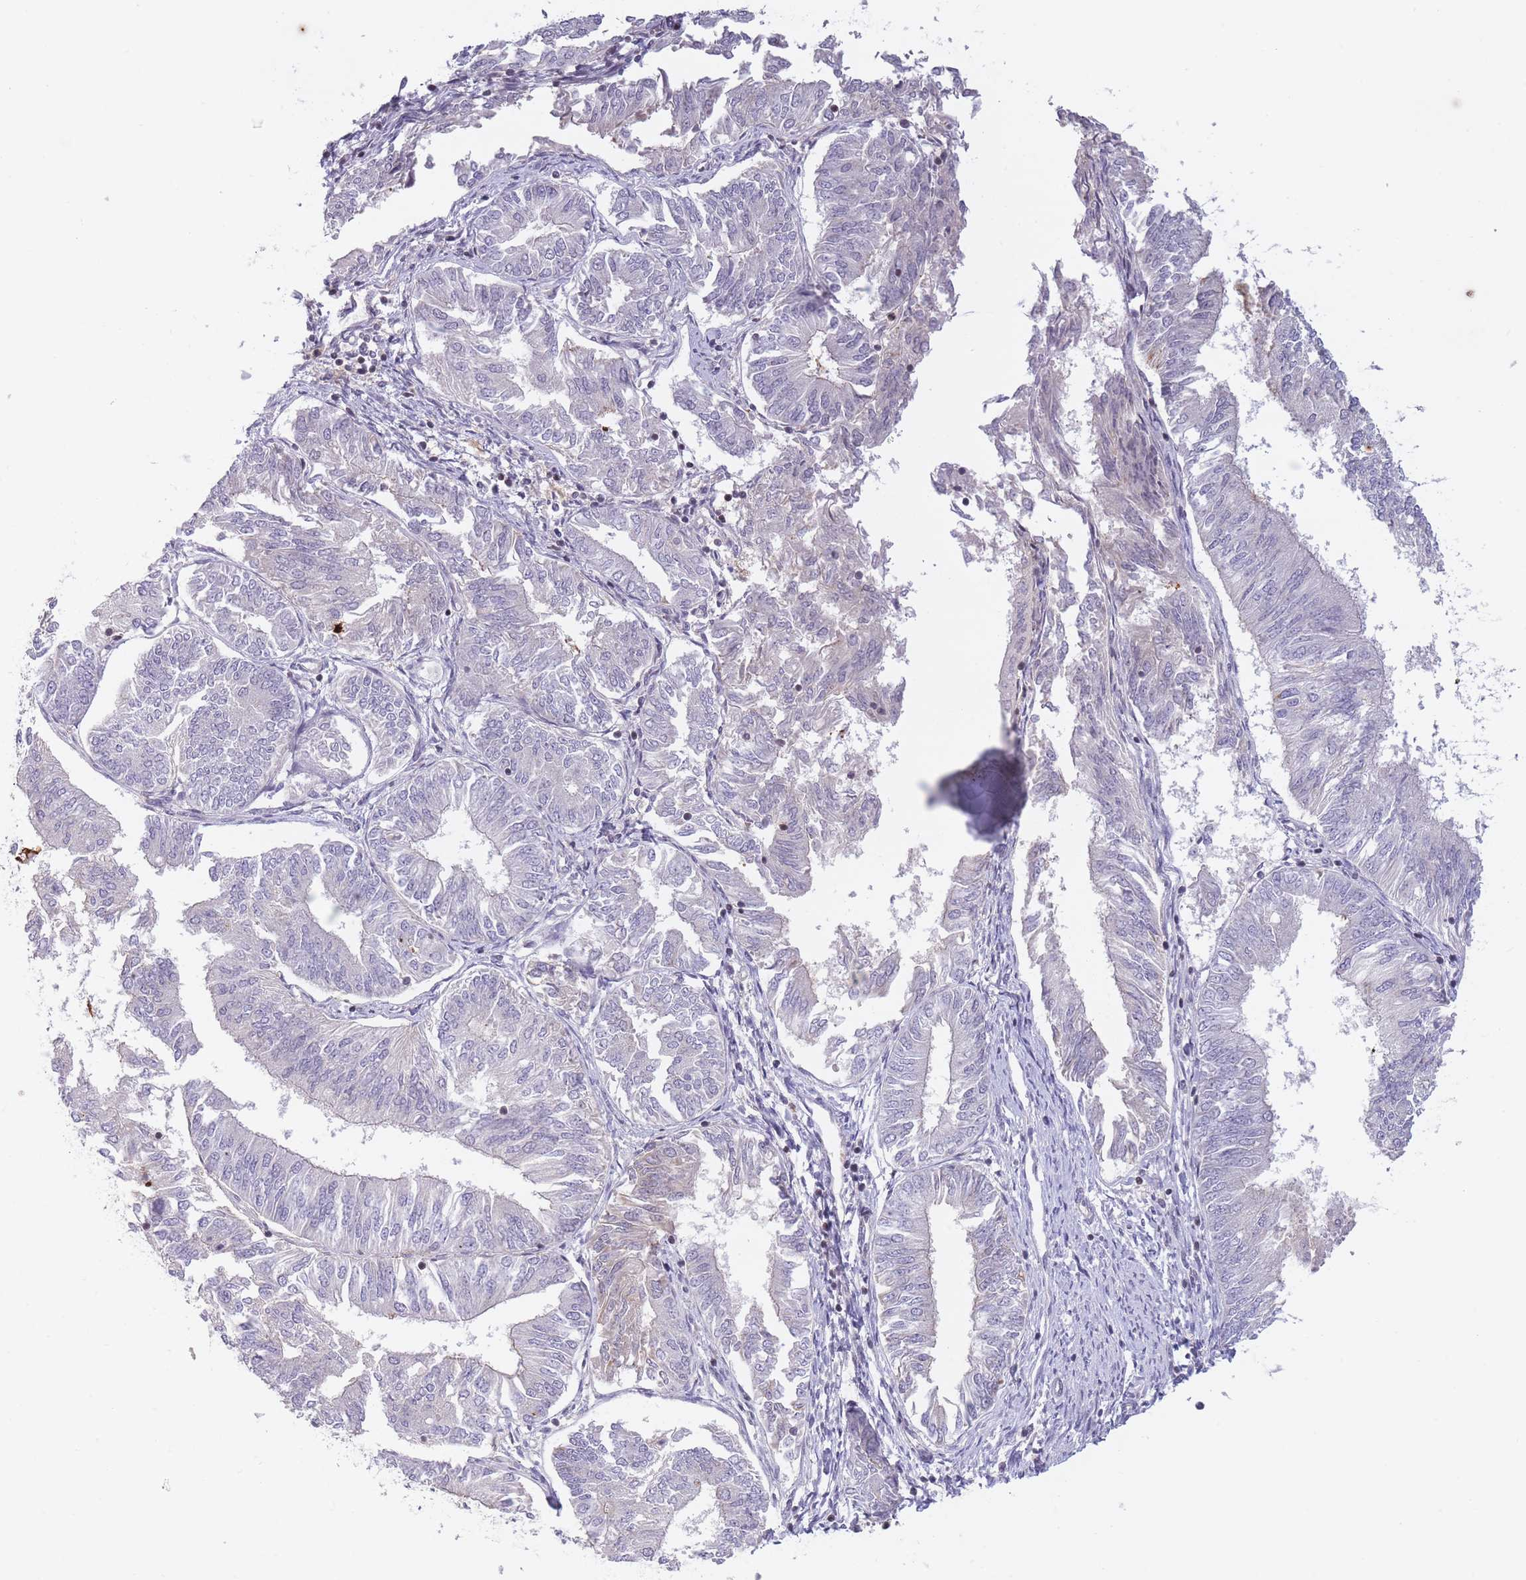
{"staining": {"intensity": "negative", "quantity": "none", "location": "none"}, "tissue": "endometrial cancer", "cell_type": "Tumor cells", "image_type": "cancer", "snomed": [{"axis": "morphology", "description": "Adenocarcinoma, NOS"}, {"axis": "topography", "description": "Endometrium"}], "caption": "A photomicrograph of human endometrial cancer (adenocarcinoma) is negative for staining in tumor cells.", "gene": "SLC35F5", "patient": {"sex": "female", "age": 58}}